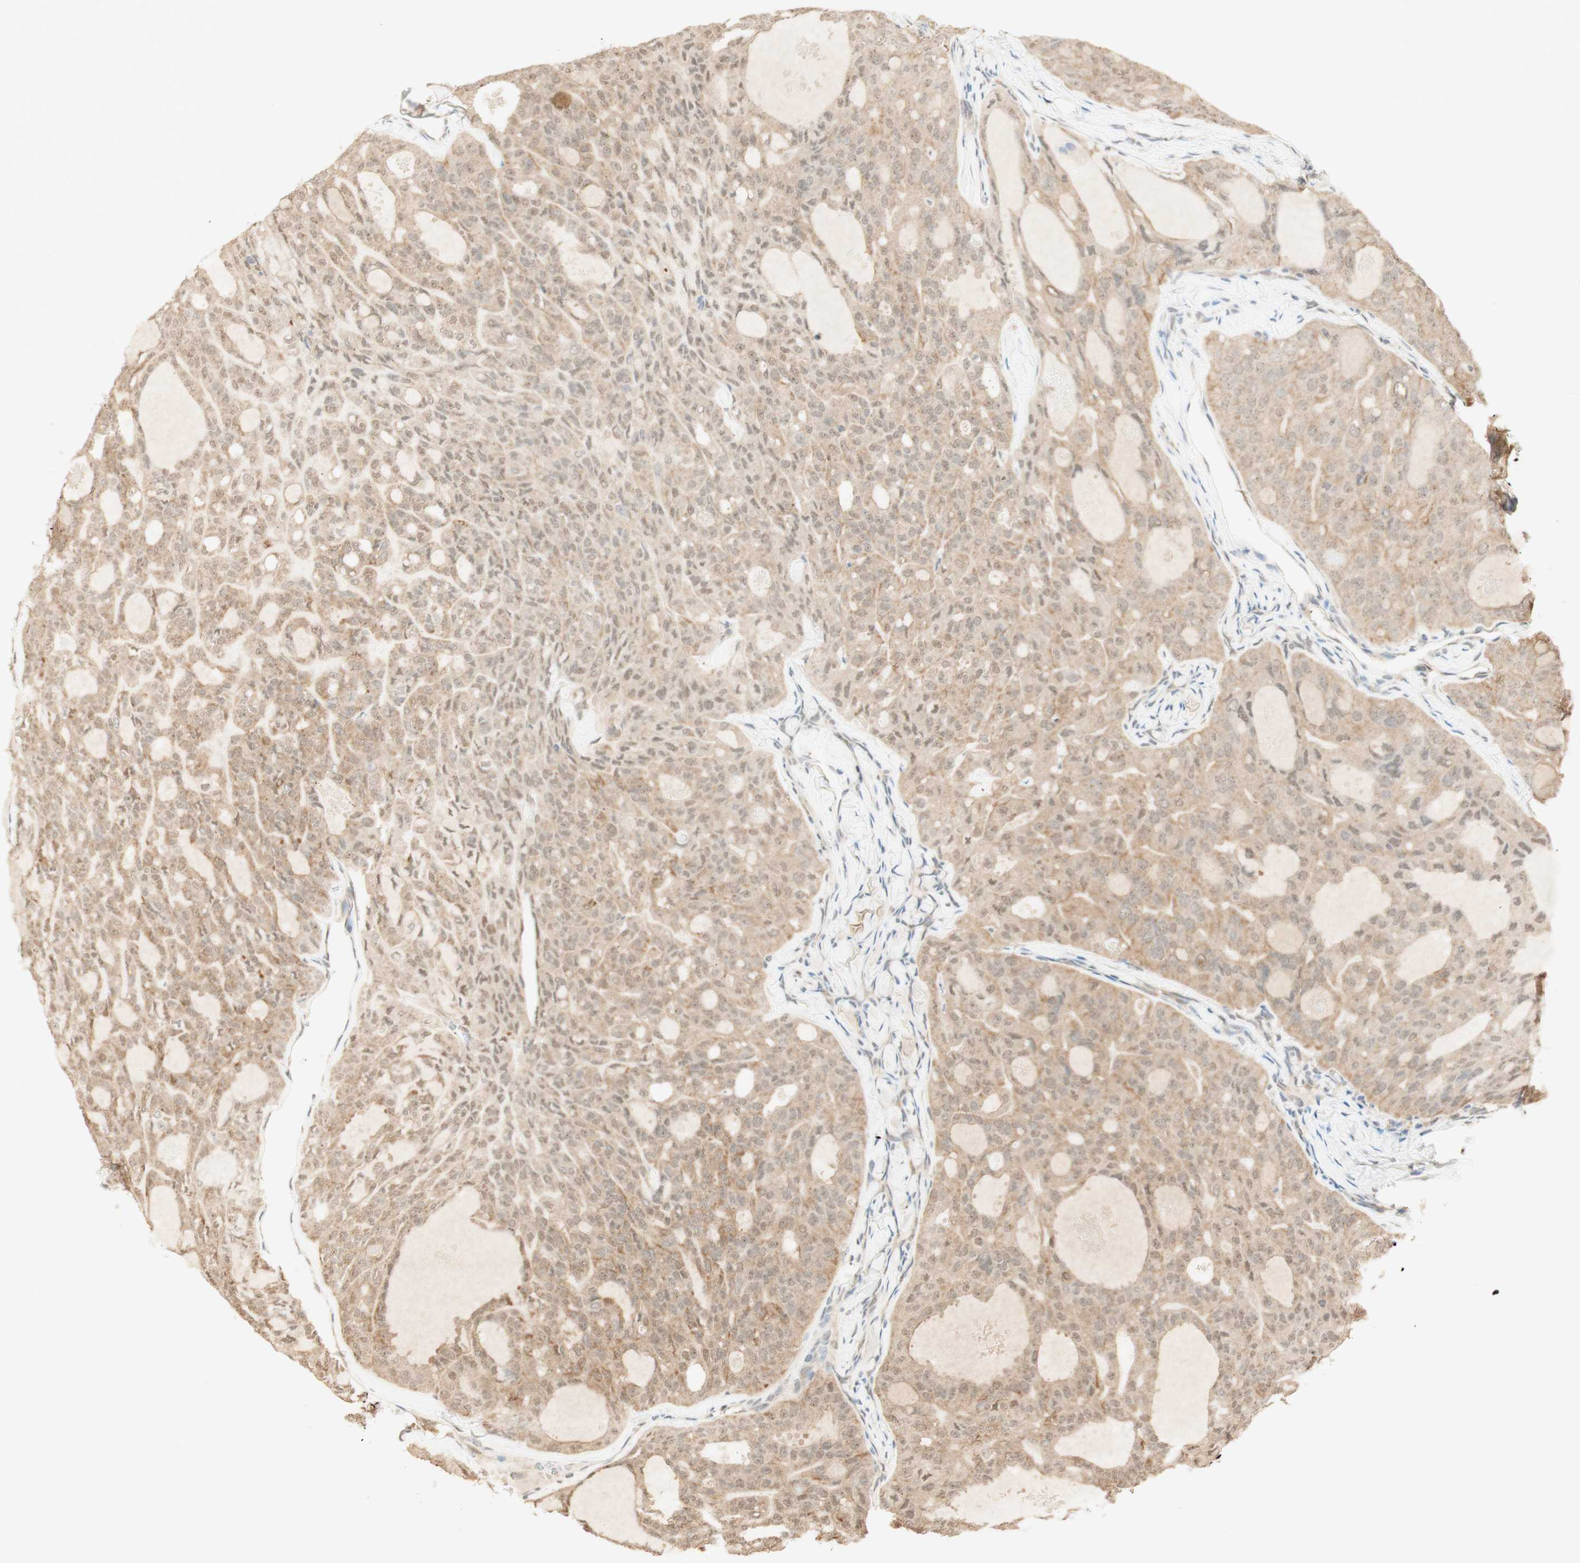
{"staining": {"intensity": "weak", "quantity": ">75%", "location": "cytoplasmic/membranous"}, "tissue": "thyroid cancer", "cell_type": "Tumor cells", "image_type": "cancer", "snomed": [{"axis": "morphology", "description": "Follicular adenoma carcinoma, NOS"}, {"axis": "topography", "description": "Thyroid gland"}], "caption": "Protein staining displays weak cytoplasmic/membranous expression in approximately >75% of tumor cells in thyroid cancer (follicular adenoma carcinoma). The staining was performed using DAB, with brown indicating positive protein expression. Nuclei are stained blue with hematoxylin.", "gene": "SPINT2", "patient": {"sex": "male", "age": 75}}